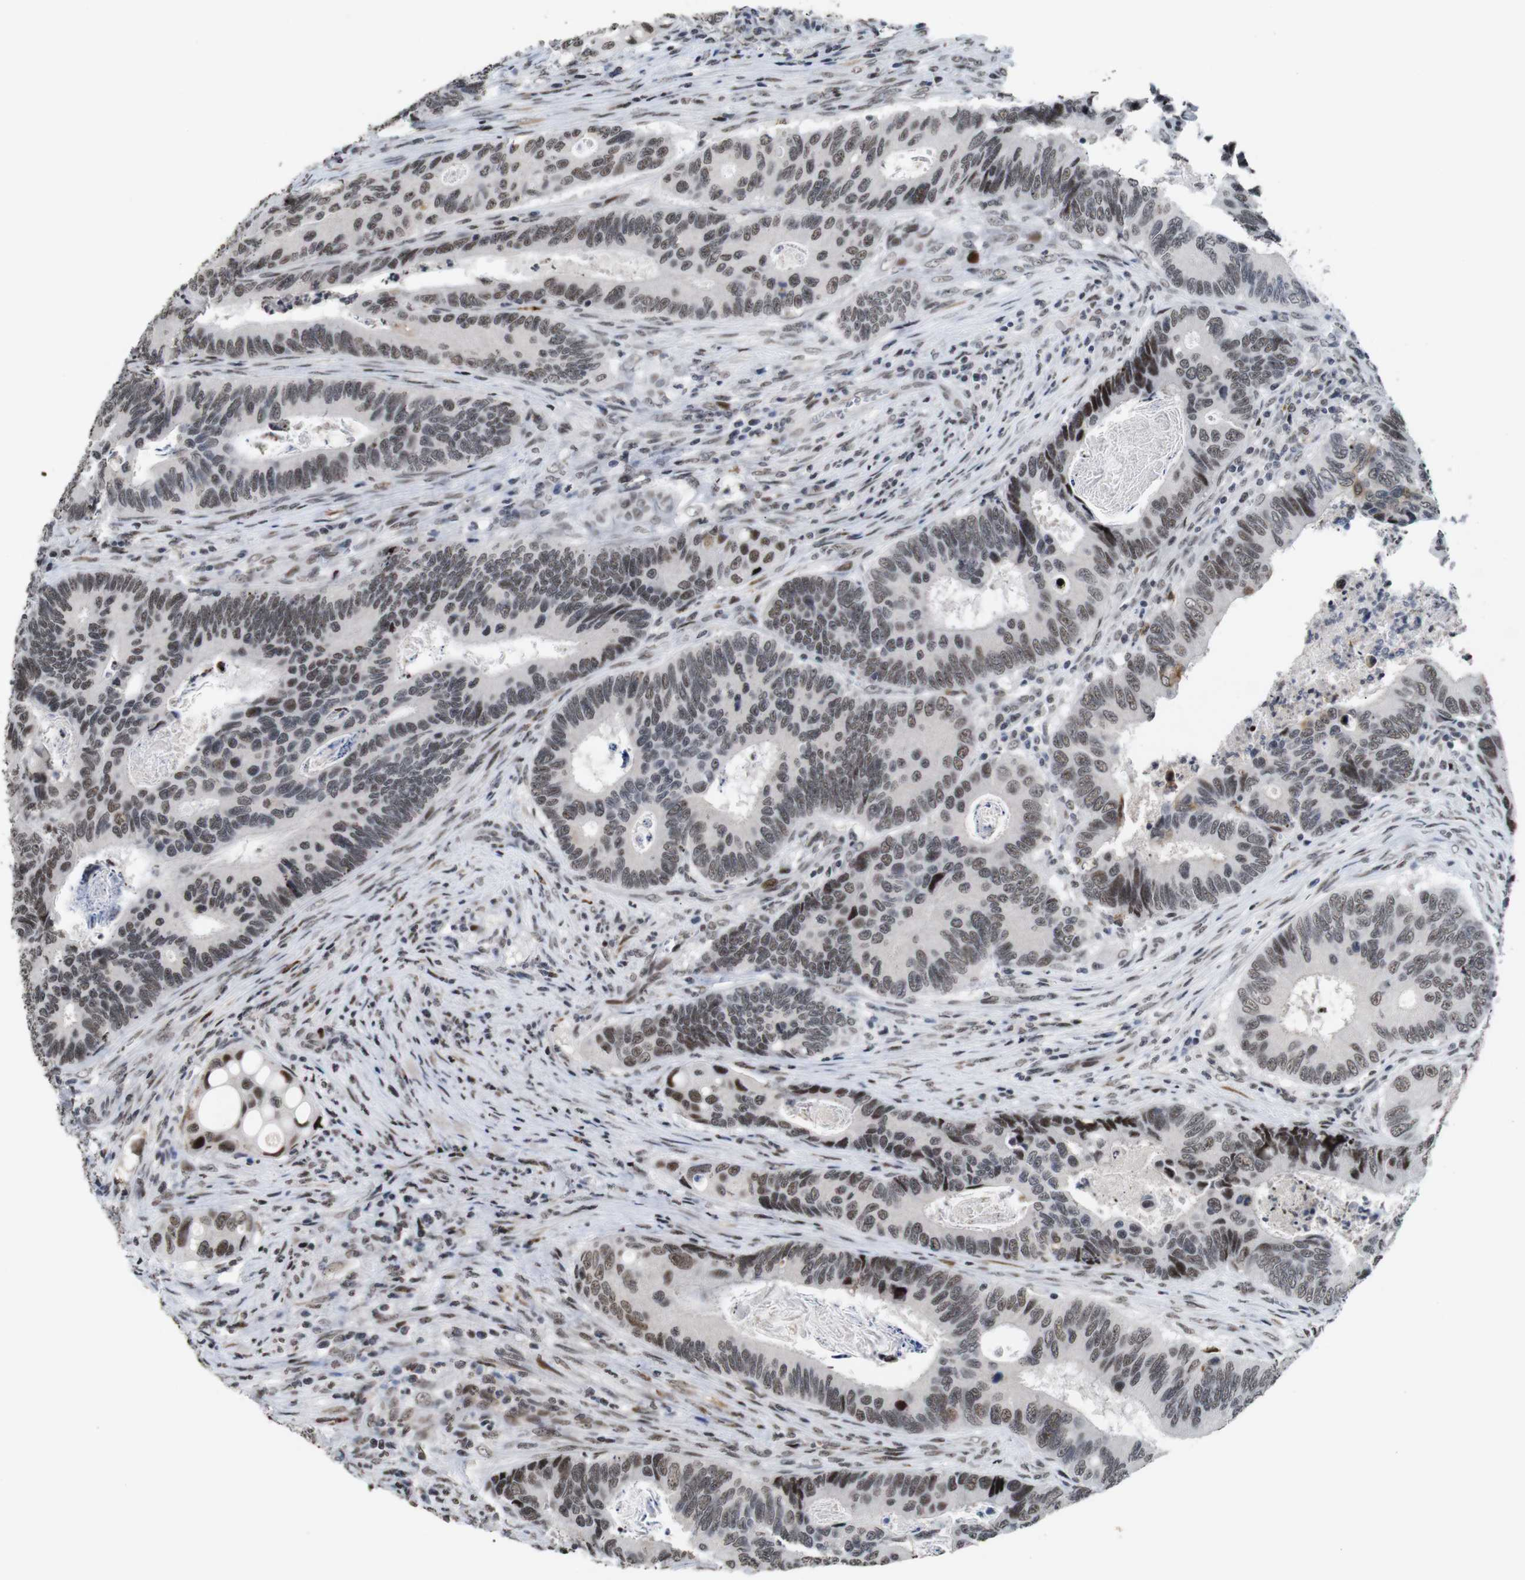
{"staining": {"intensity": "moderate", "quantity": ">75%", "location": "nuclear"}, "tissue": "colorectal cancer", "cell_type": "Tumor cells", "image_type": "cancer", "snomed": [{"axis": "morphology", "description": "Inflammation, NOS"}, {"axis": "morphology", "description": "Adenocarcinoma, NOS"}, {"axis": "topography", "description": "Colon"}], "caption": "Tumor cells exhibit medium levels of moderate nuclear positivity in approximately >75% of cells in colorectal cancer.", "gene": "EIF4G1", "patient": {"sex": "male", "age": 72}}